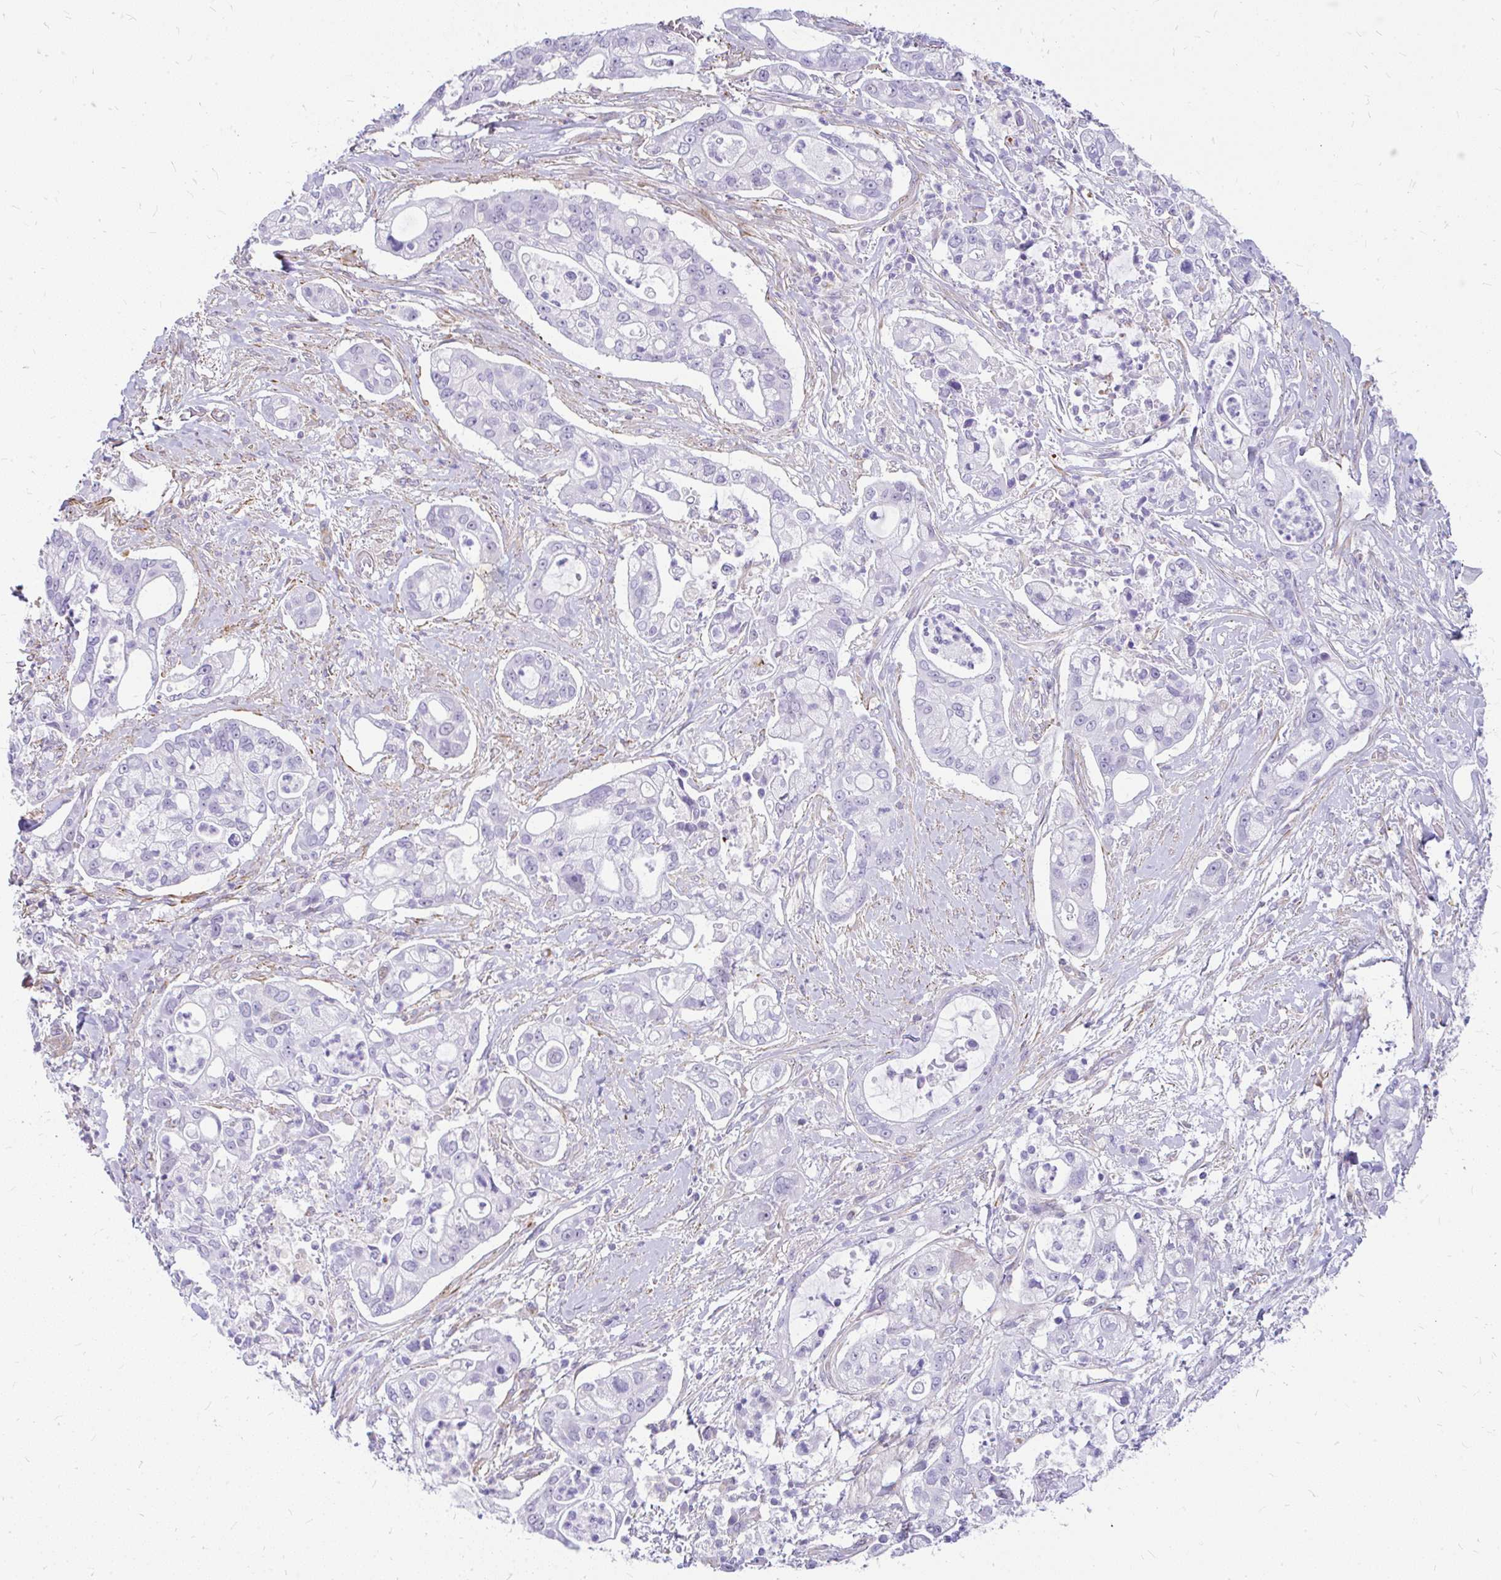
{"staining": {"intensity": "negative", "quantity": "none", "location": "none"}, "tissue": "pancreatic cancer", "cell_type": "Tumor cells", "image_type": "cancer", "snomed": [{"axis": "morphology", "description": "Adenocarcinoma, NOS"}, {"axis": "topography", "description": "Pancreas"}], "caption": "The IHC image has no significant expression in tumor cells of pancreatic cancer tissue. (DAB (3,3'-diaminobenzidine) immunohistochemistry (IHC), high magnification).", "gene": "FAM83C", "patient": {"sex": "female", "age": 69}}